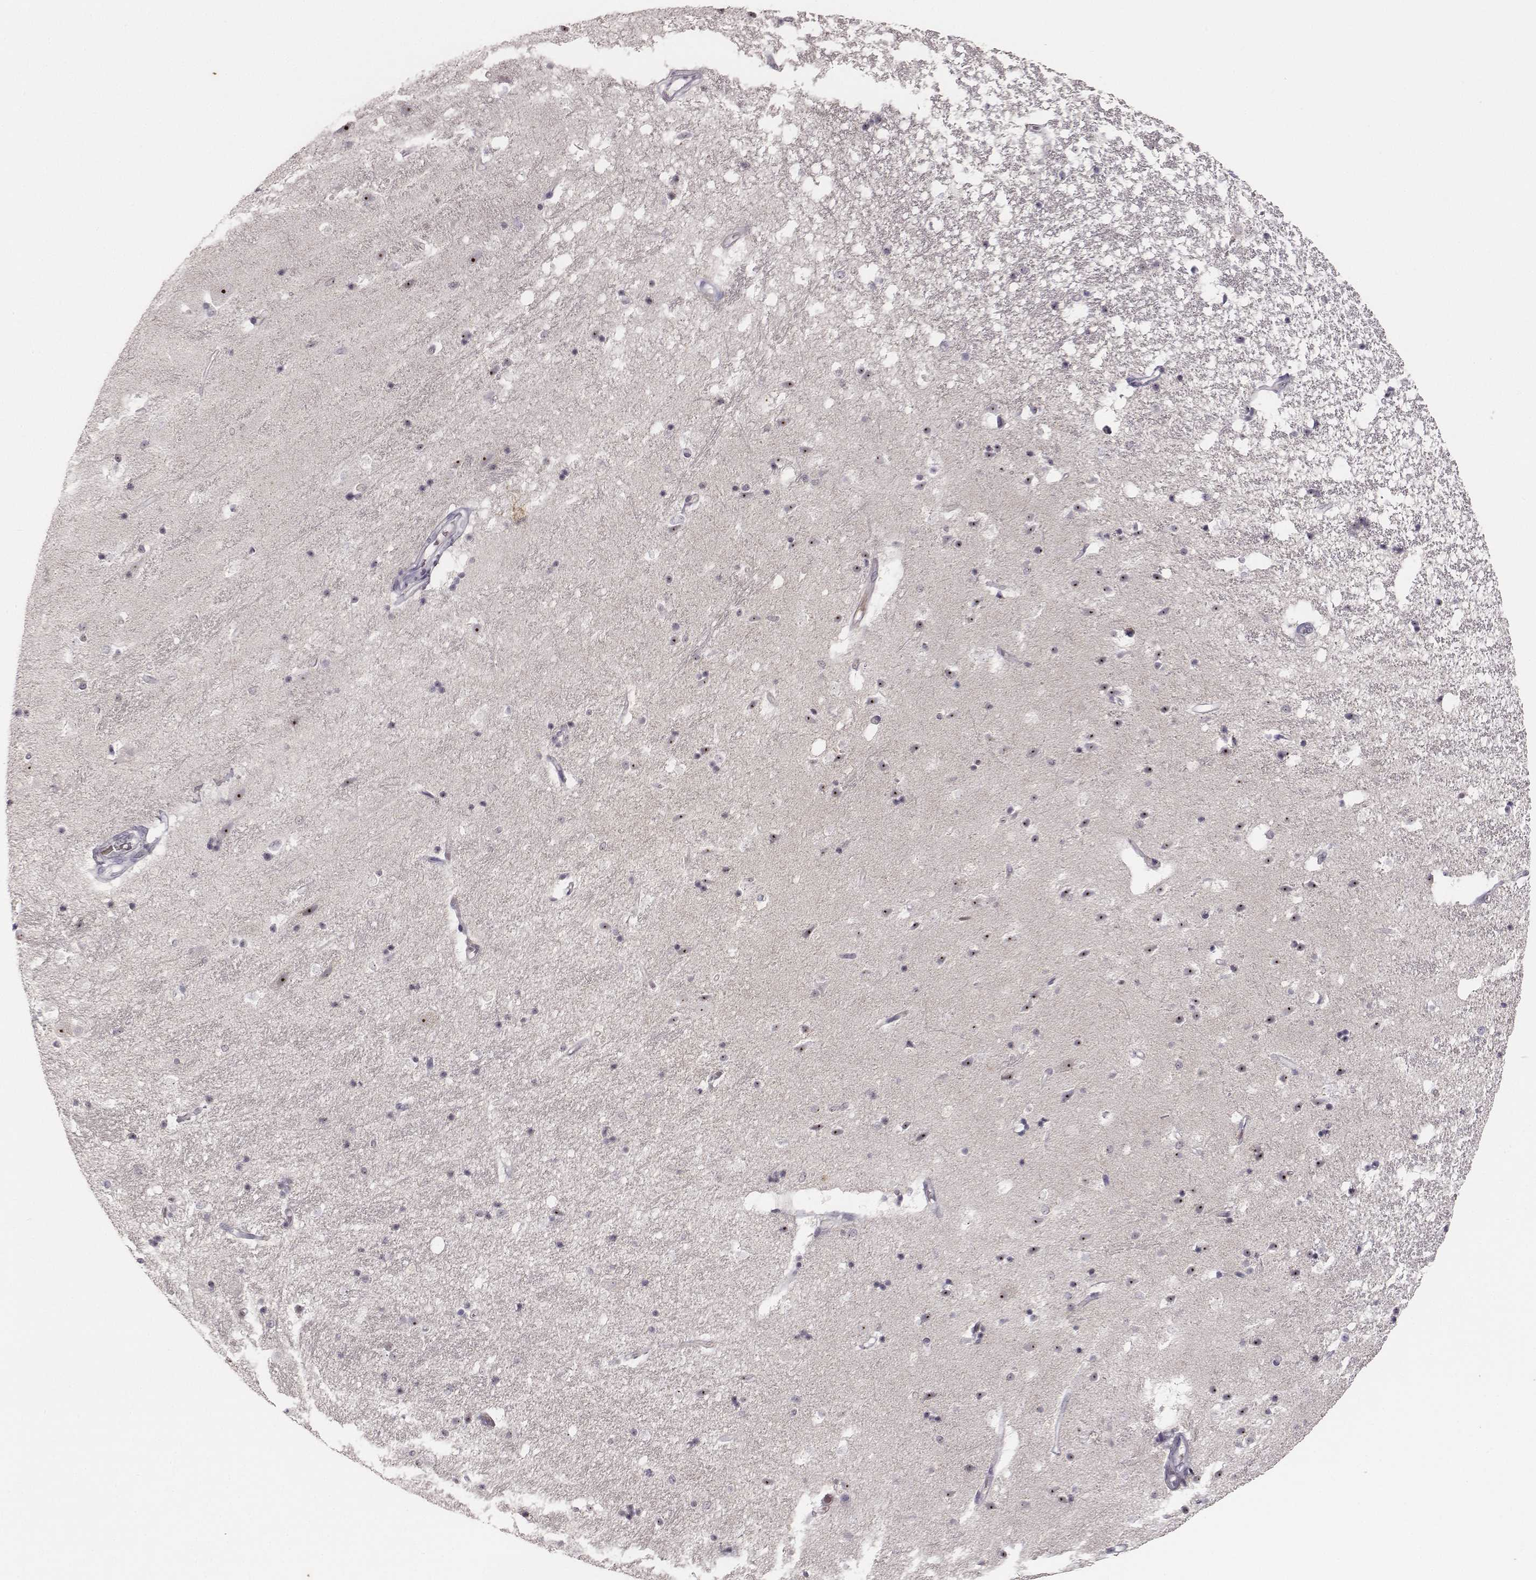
{"staining": {"intensity": "negative", "quantity": "none", "location": "none"}, "tissue": "hippocampus", "cell_type": "Glial cells", "image_type": "normal", "snomed": [{"axis": "morphology", "description": "Normal tissue, NOS"}, {"axis": "topography", "description": "Hippocampus"}], "caption": "Immunohistochemistry photomicrograph of normal human hippocampus stained for a protein (brown), which demonstrates no positivity in glial cells. (Brightfield microscopy of DAB (3,3'-diaminobenzidine) immunohistochemistry at high magnification).", "gene": "NIFK", "patient": {"sex": "male", "age": 49}}